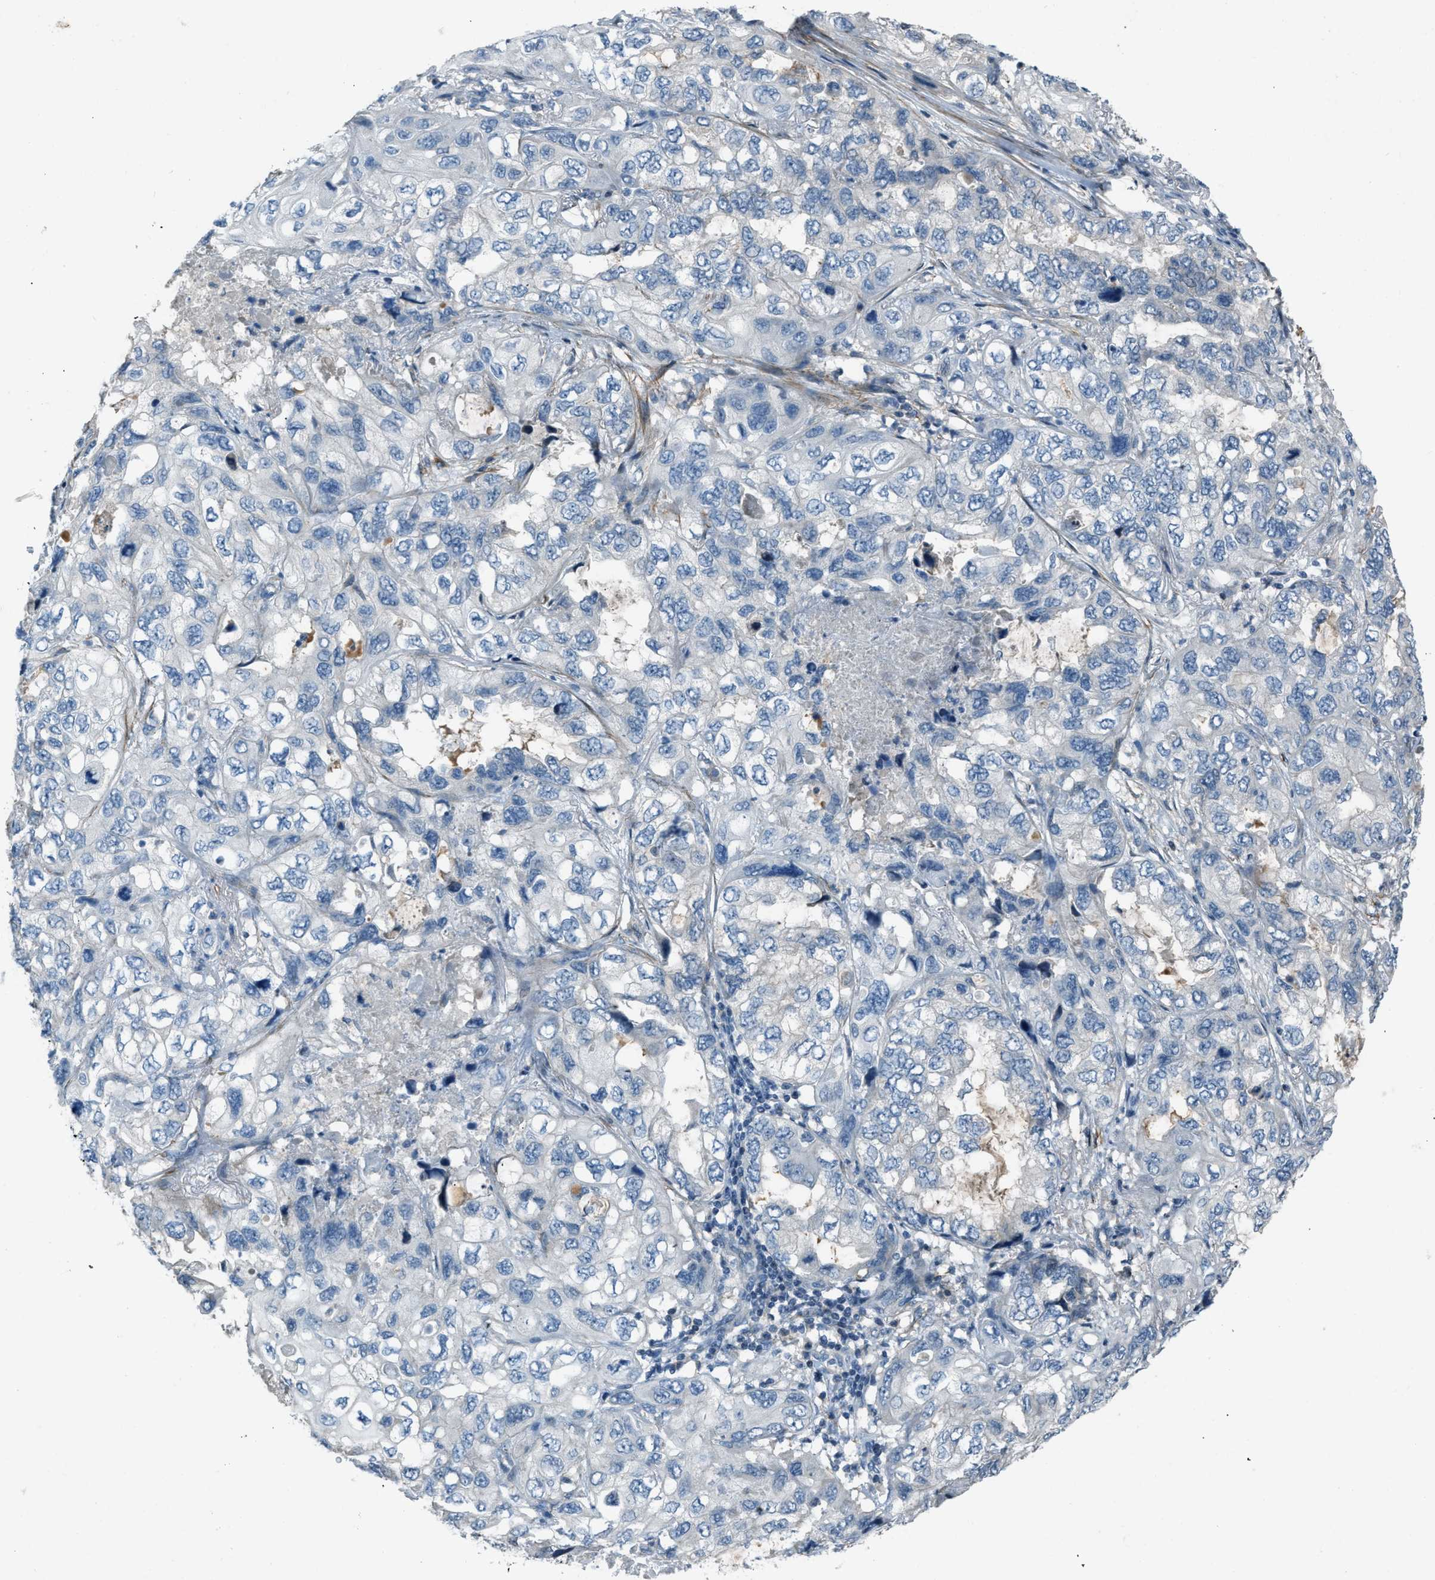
{"staining": {"intensity": "negative", "quantity": "none", "location": "none"}, "tissue": "lung cancer", "cell_type": "Tumor cells", "image_type": "cancer", "snomed": [{"axis": "morphology", "description": "Squamous cell carcinoma, NOS"}, {"axis": "topography", "description": "Lung"}], "caption": "Lung cancer (squamous cell carcinoma) was stained to show a protein in brown. There is no significant staining in tumor cells.", "gene": "FBLN2", "patient": {"sex": "female", "age": 73}}